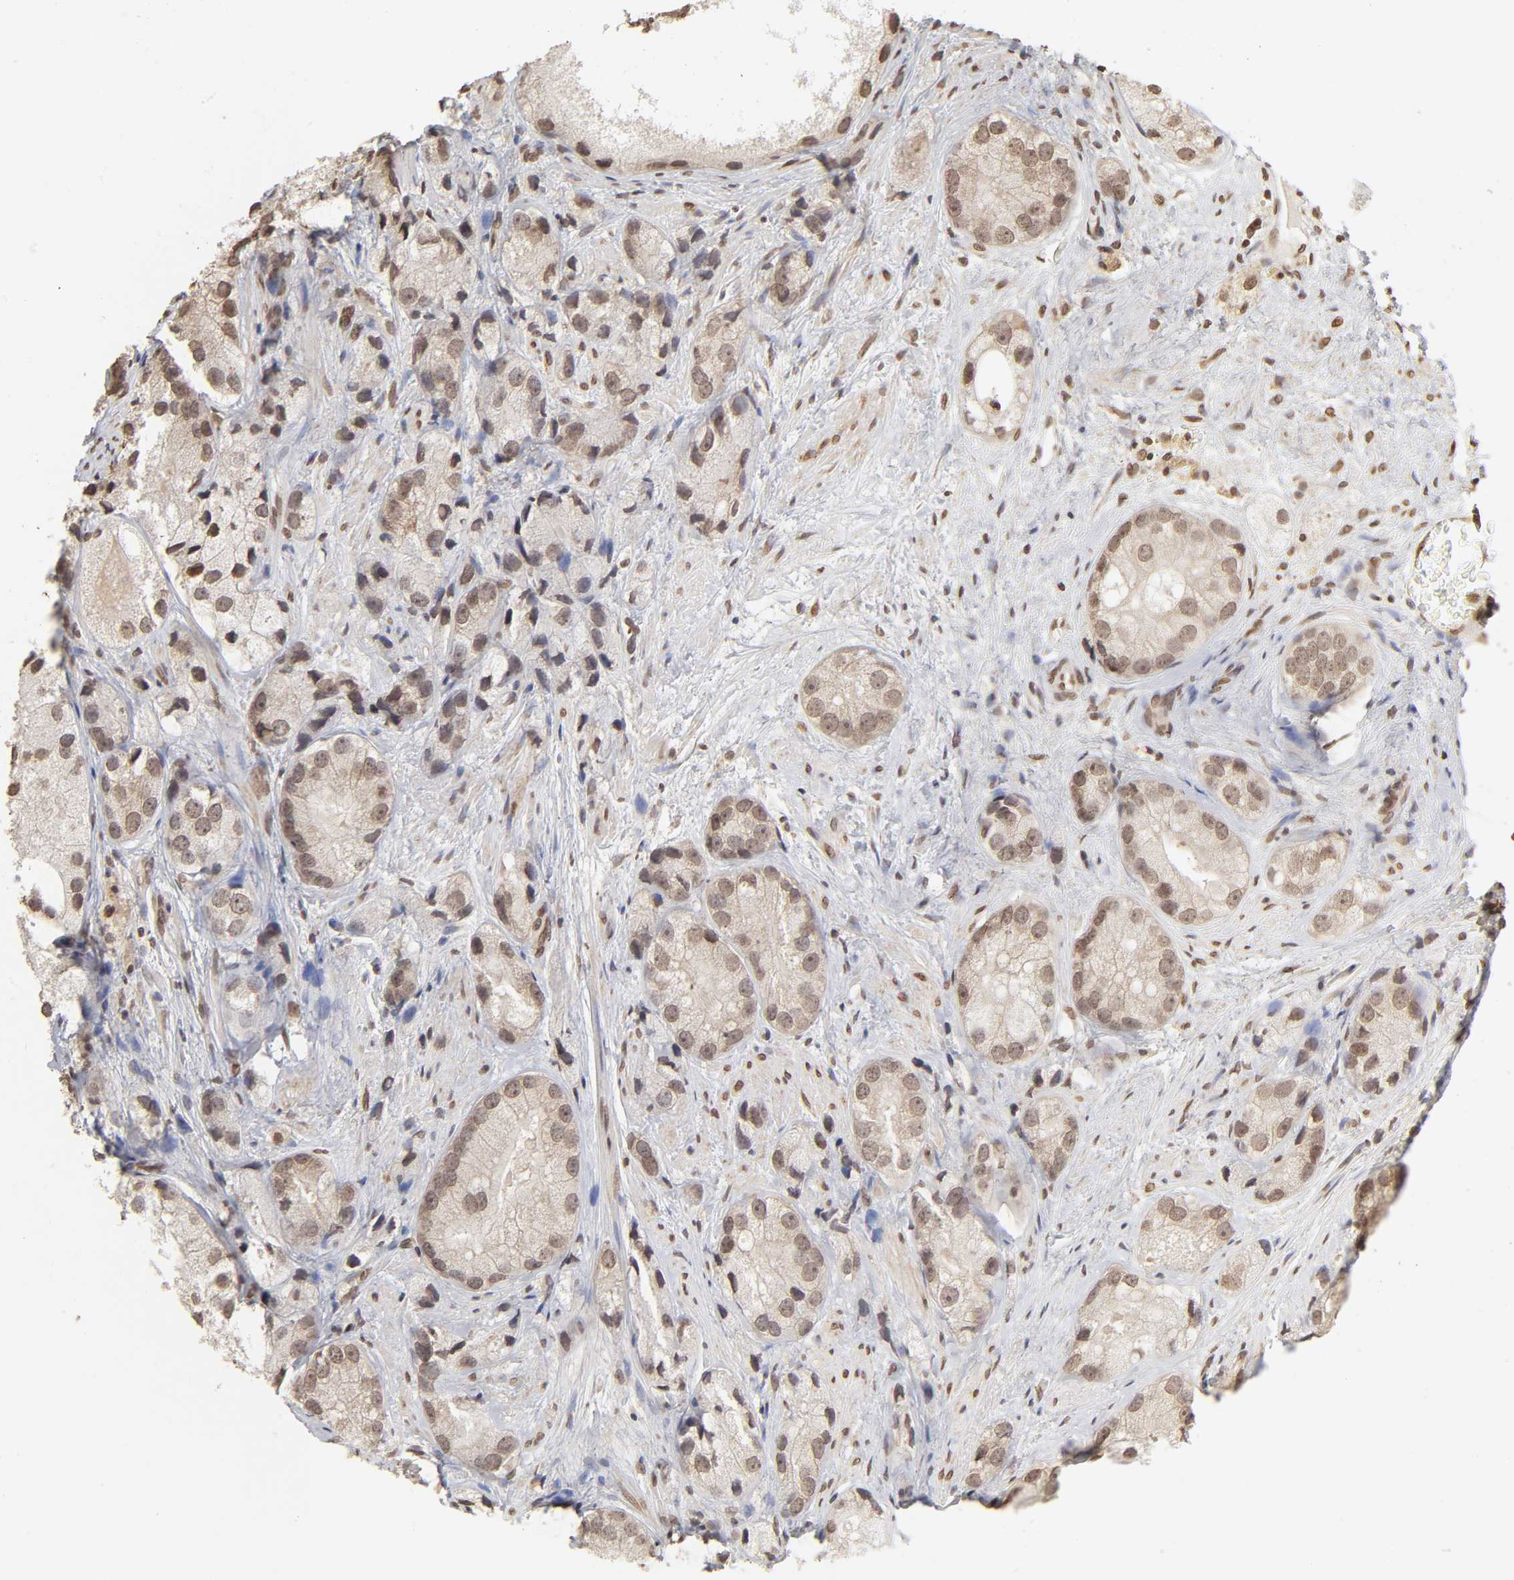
{"staining": {"intensity": "weak", "quantity": ">75%", "location": "cytoplasmic/membranous"}, "tissue": "prostate cancer", "cell_type": "Tumor cells", "image_type": "cancer", "snomed": [{"axis": "morphology", "description": "Adenocarcinoma, Low grade"}, {"axis": "topography", "description": "Prostate"}], "caption": "Human prostate cancer (low-grade adenocarcinoma) stained for a protein (brown) exhibits weak cytoplasmic/membranous positive expression in approximately >75% of tumor cells.", "gene": "MLLT6", "patient": {"sex": "male", "age": 69}}